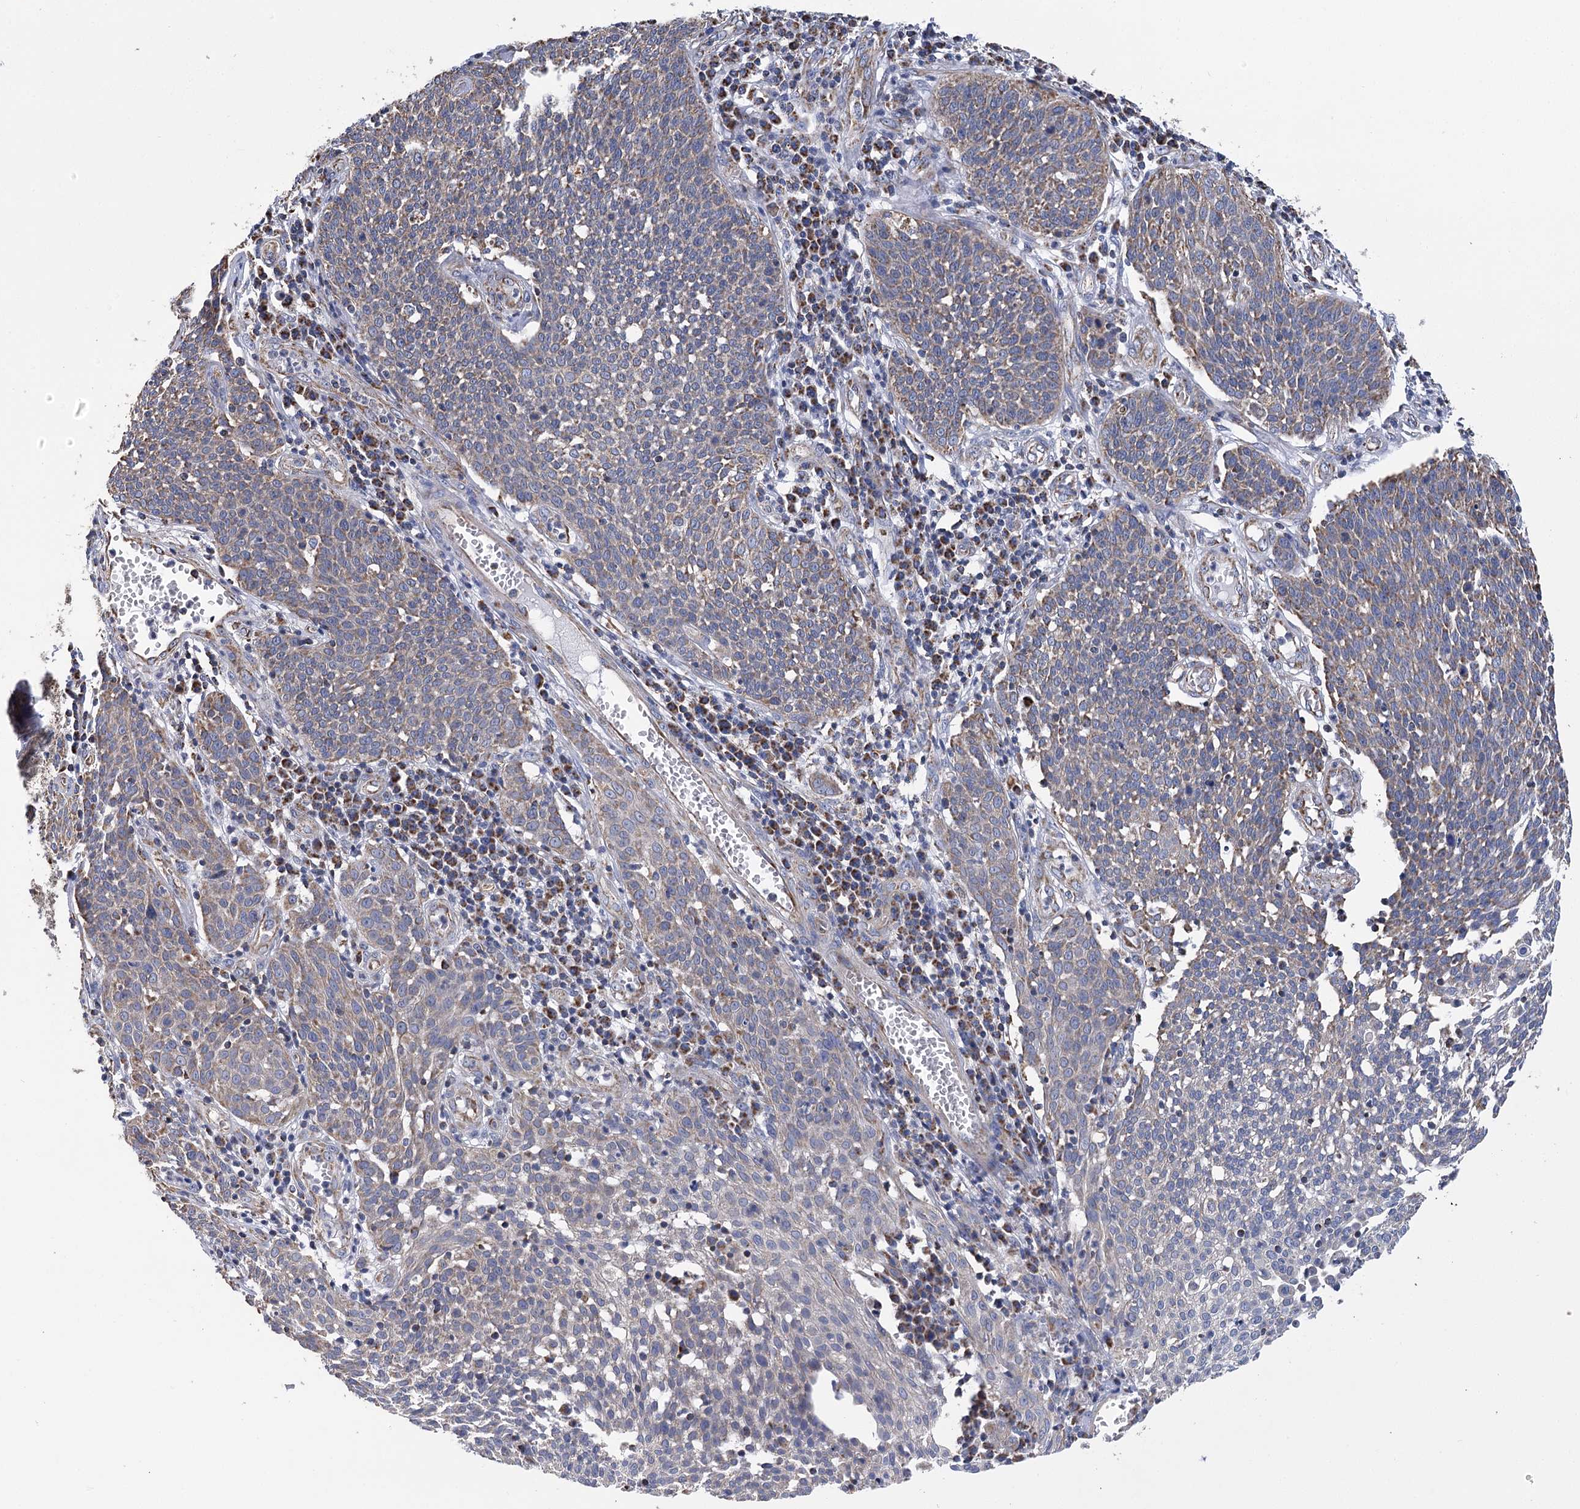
{"staining": {"intensity": "weak", "quantity": "25%-75%", "location": "cytoplasmic/membranous"}, "tissue": "cervical cancer", "cell_type": "Tumor cells", "image_type": "cancer", "snomed": [{"axis": "morphology", "description": "Squamous cell carcinoma, NOS"}, {"axis": "topography", "description": "Cervix"}], "caption": "A brown stain labels weak cytoplasmic/membranous positivity of a protein in human cervical cancer (squamous cell carcinoma) tumor cells. (Brightfield microscopy of DAB IHC at high magnification).", "gene": "CCDC73", "patient": {"sex": "female", "age": 34}}